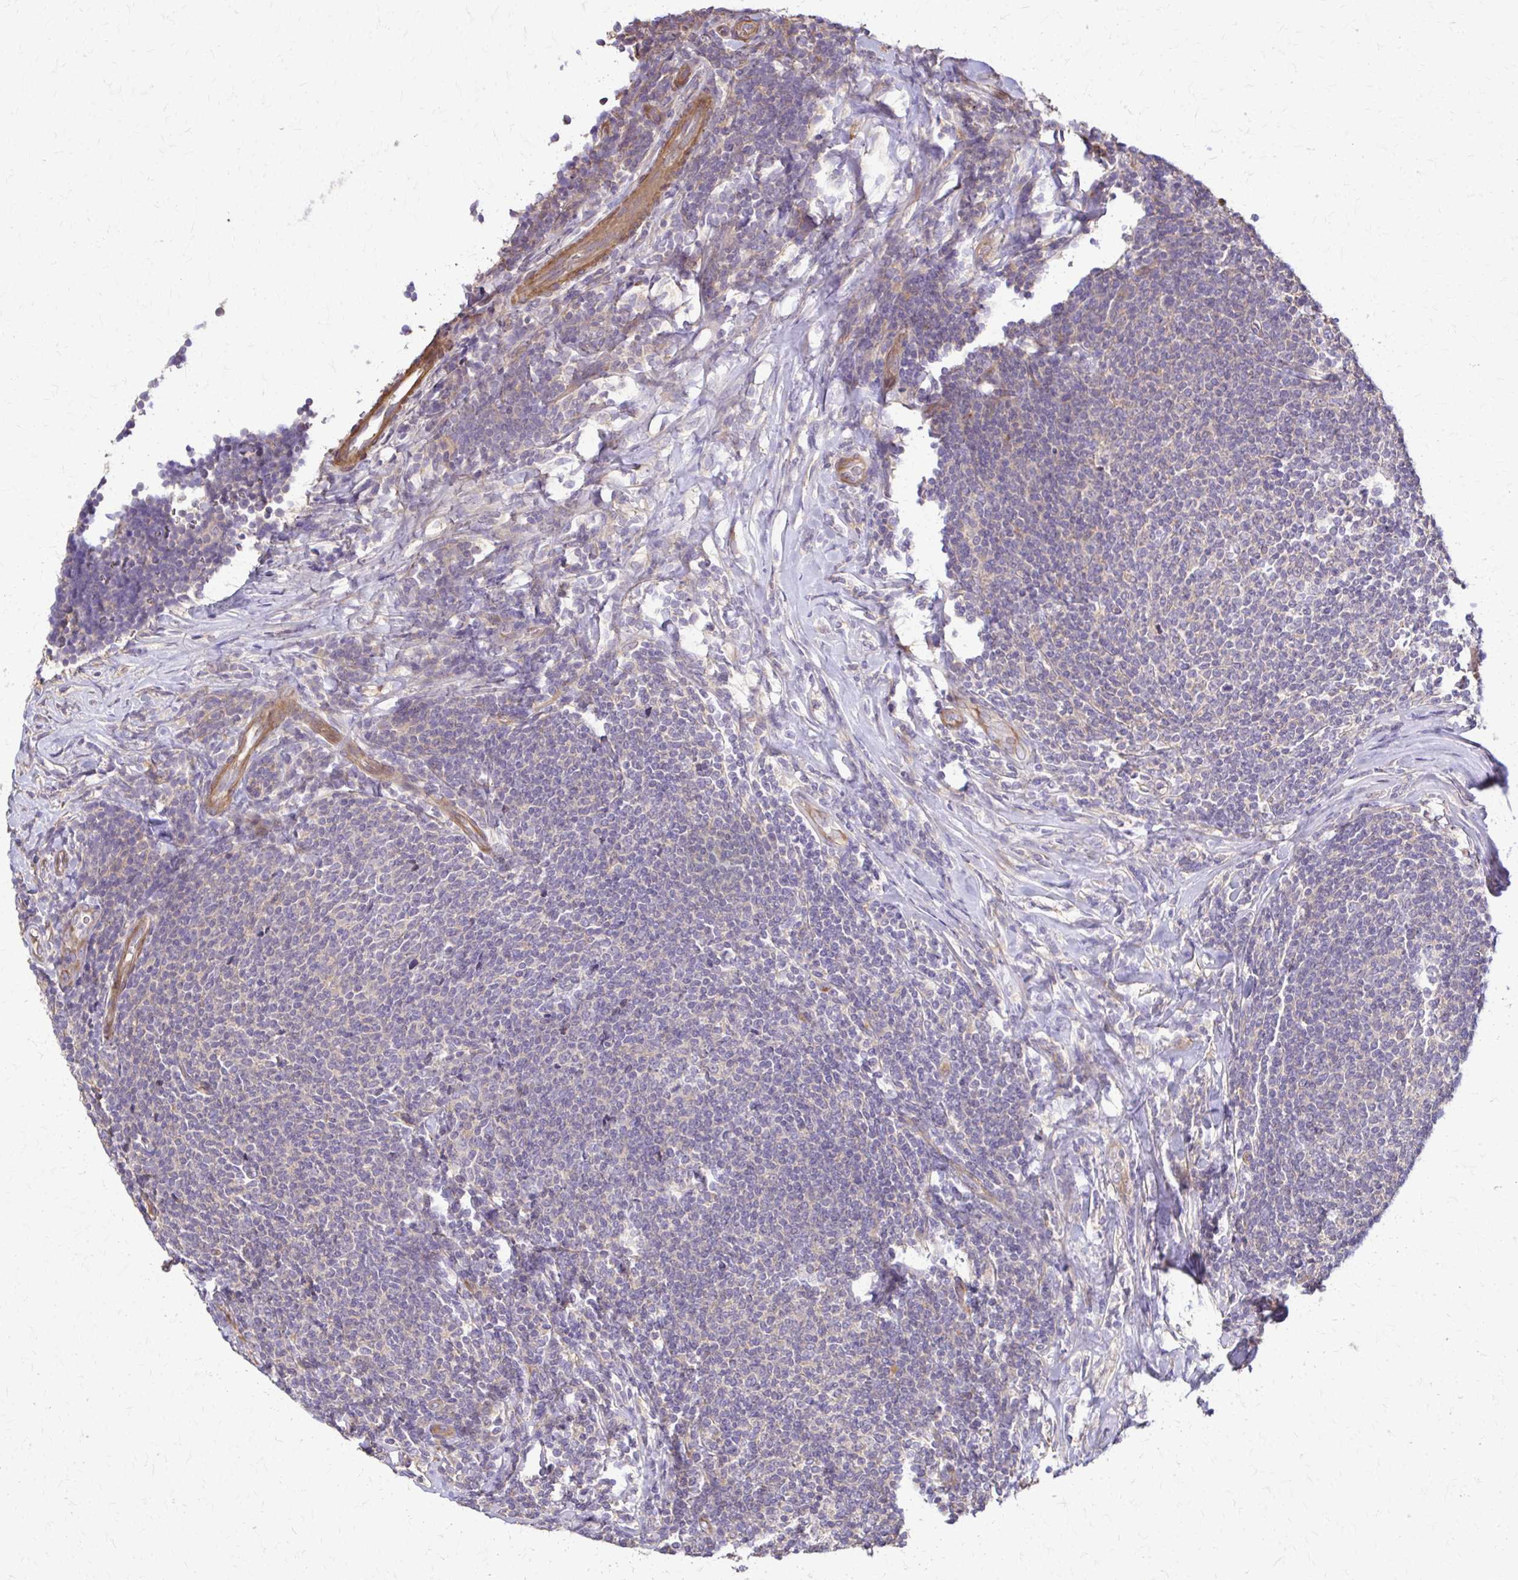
{"staining": {"intensity": "negative", "quantity": "none", "location": "none"}, "tissue": "lymphoma", "cell_type": "Tumor cells", "image_type": "cancer", "snomed": [{"axis": "morphology", "description": "Malignant lymphoma, non-Hodgkin's type, Low grade"}, {"axis": "topography", "description": "Lymph node"}], "caption": "This is an IHC photomicrograph of human low-grade malignant lymphoma, non-Hodgkin's type. There is no positivity in tumor cells.", "gene": "DSP", "patient": {"sex": "male", "age": 52}}